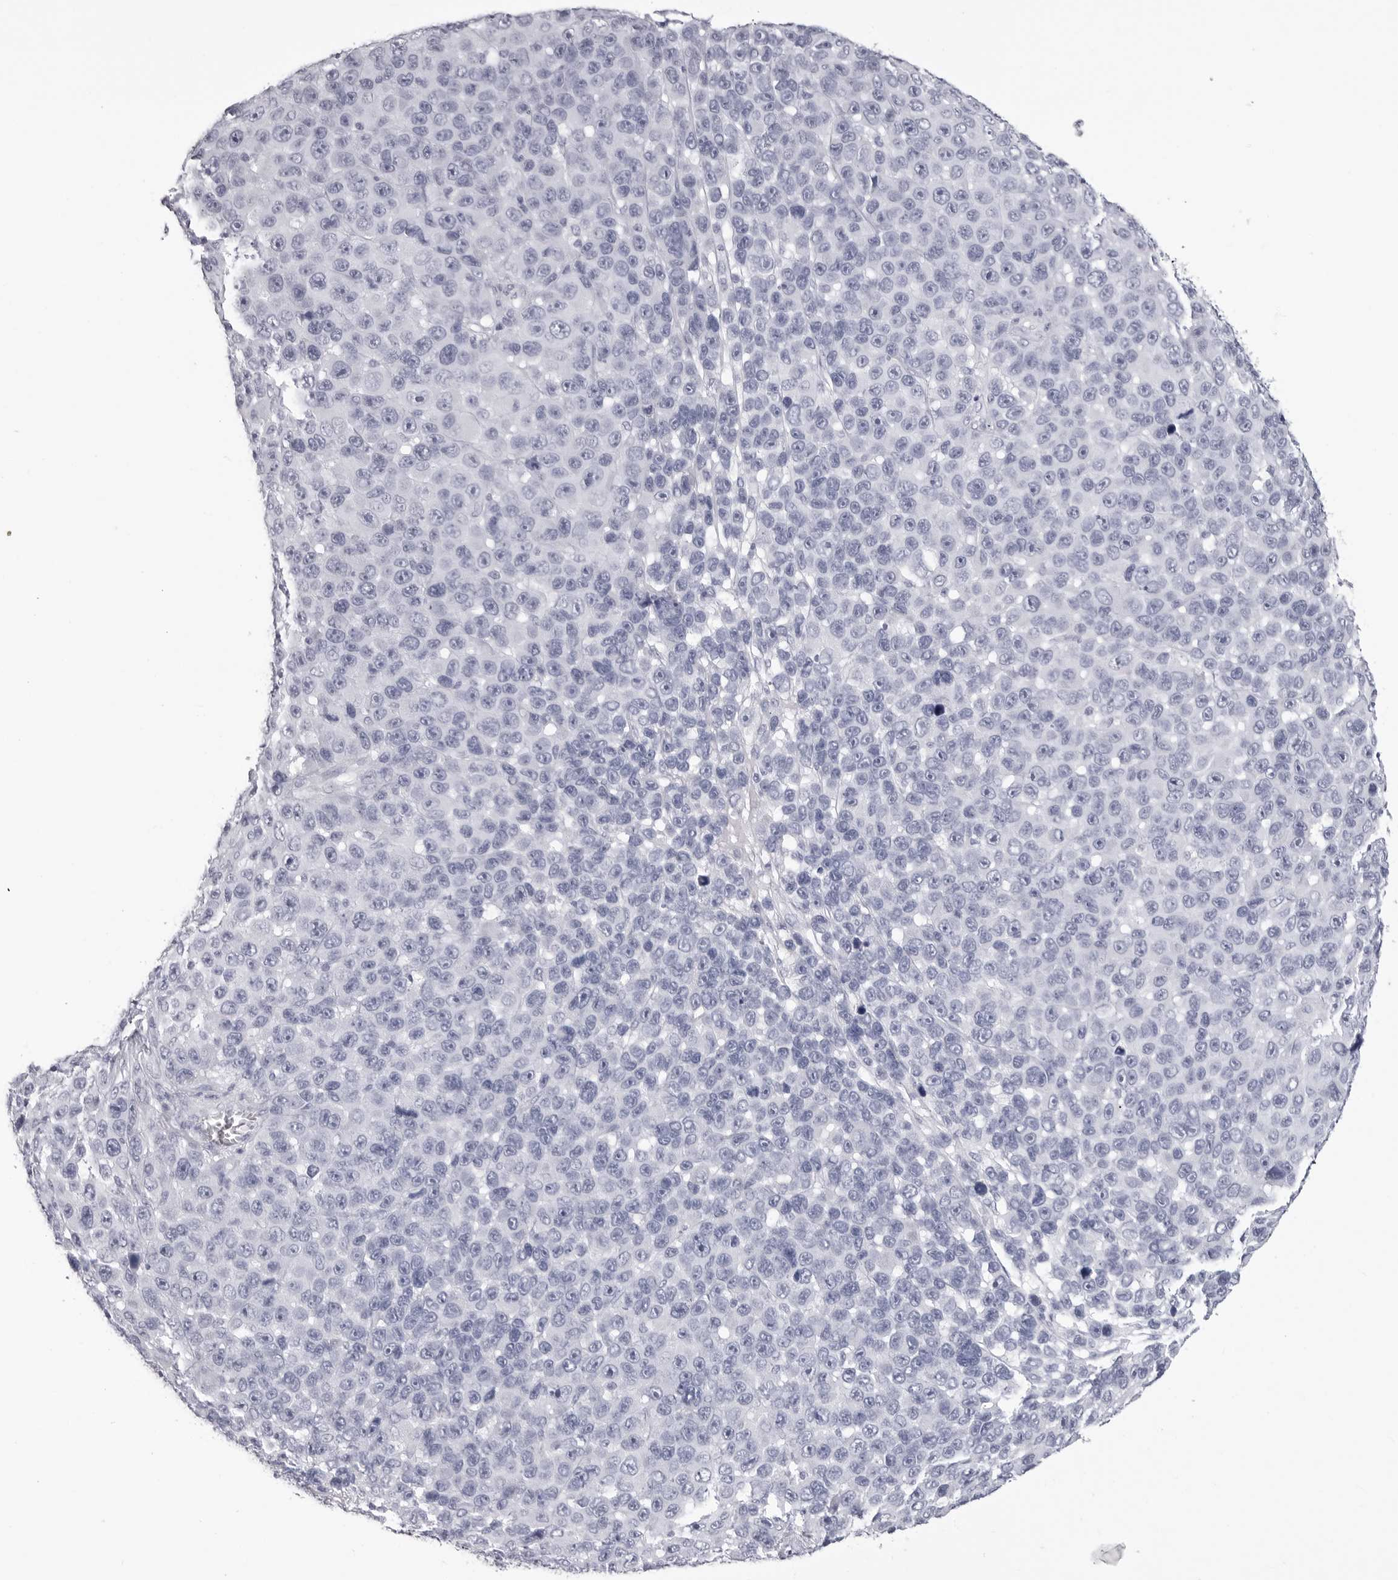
{"staining": {"intensity": "negative", "quantity": "none", "location": "none"}, "tissue": "melanoma", "cell_type": "Tumor cells", "image_type": "cancer", "snomed": [{"axis": "morphology", "description": "Malignant melanoma, NOS"}, {"axis": "topography", "description": "Skin"}], "caption": "There is no significant staining in tumor cells of melanoma.", "gene": "LGALS4", "patient": {"sex": "male", "age": 53}}